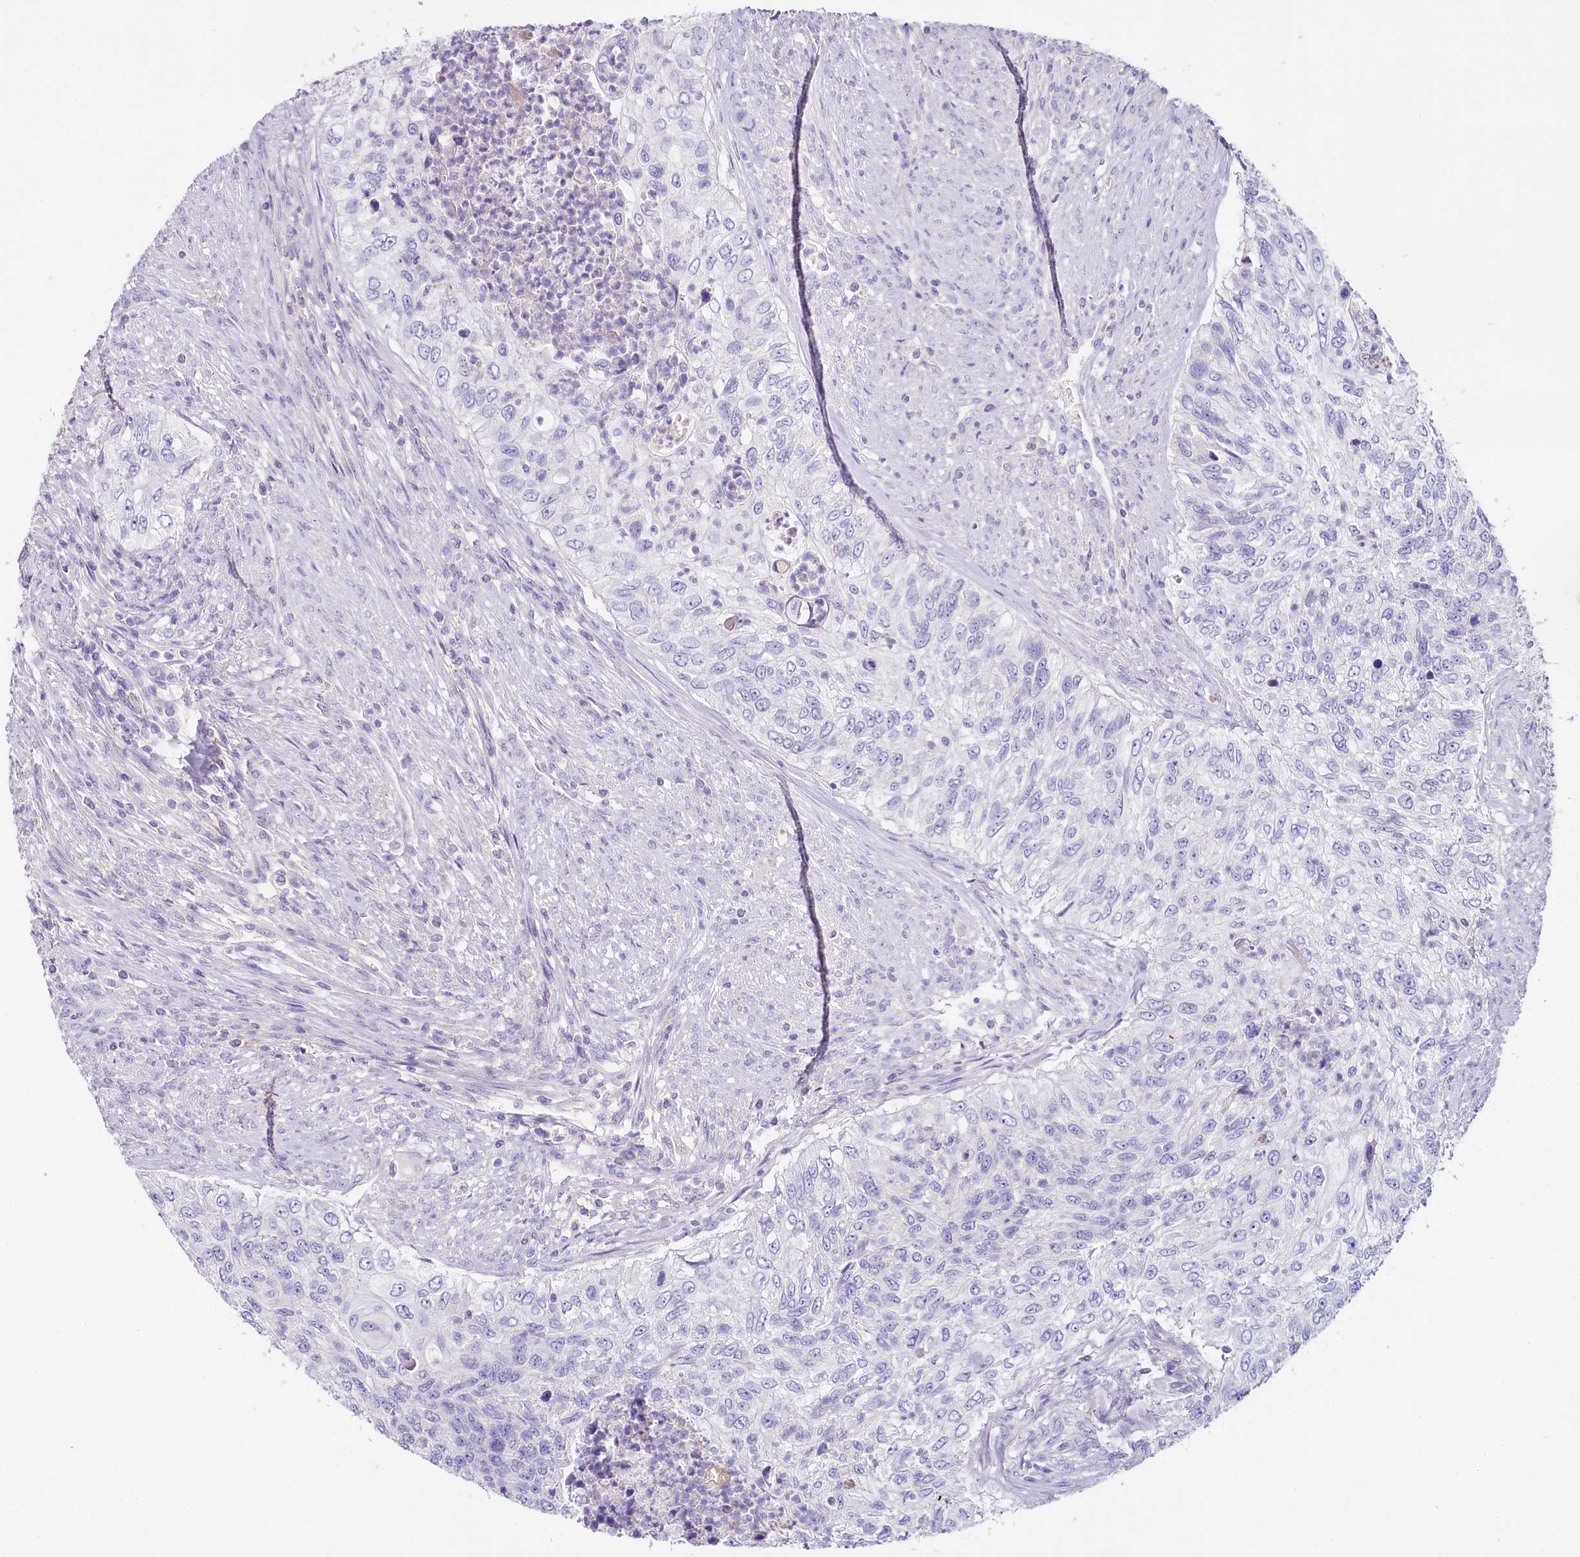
{"staining": {"intensity": "negative", "quantity": "none", "location": "none"}, "tissue": "urothelial cancer", "cell_type": "Tumor cells", "image_type": "cancer", "snomed": [{"axis": "morphology", "description": "Urothelial carcinoma, High grade"}, {"axis": "topography", "description": "Urinary bladder"}], "caption": "The photomicrograph shows no staining of tumor cells in urothelial cancer. (Immunohistochemistry (ihc), brightfield microscopy, high magnification).", "gene": "HPD", "patient": {"sex": "female", "age": 60}}